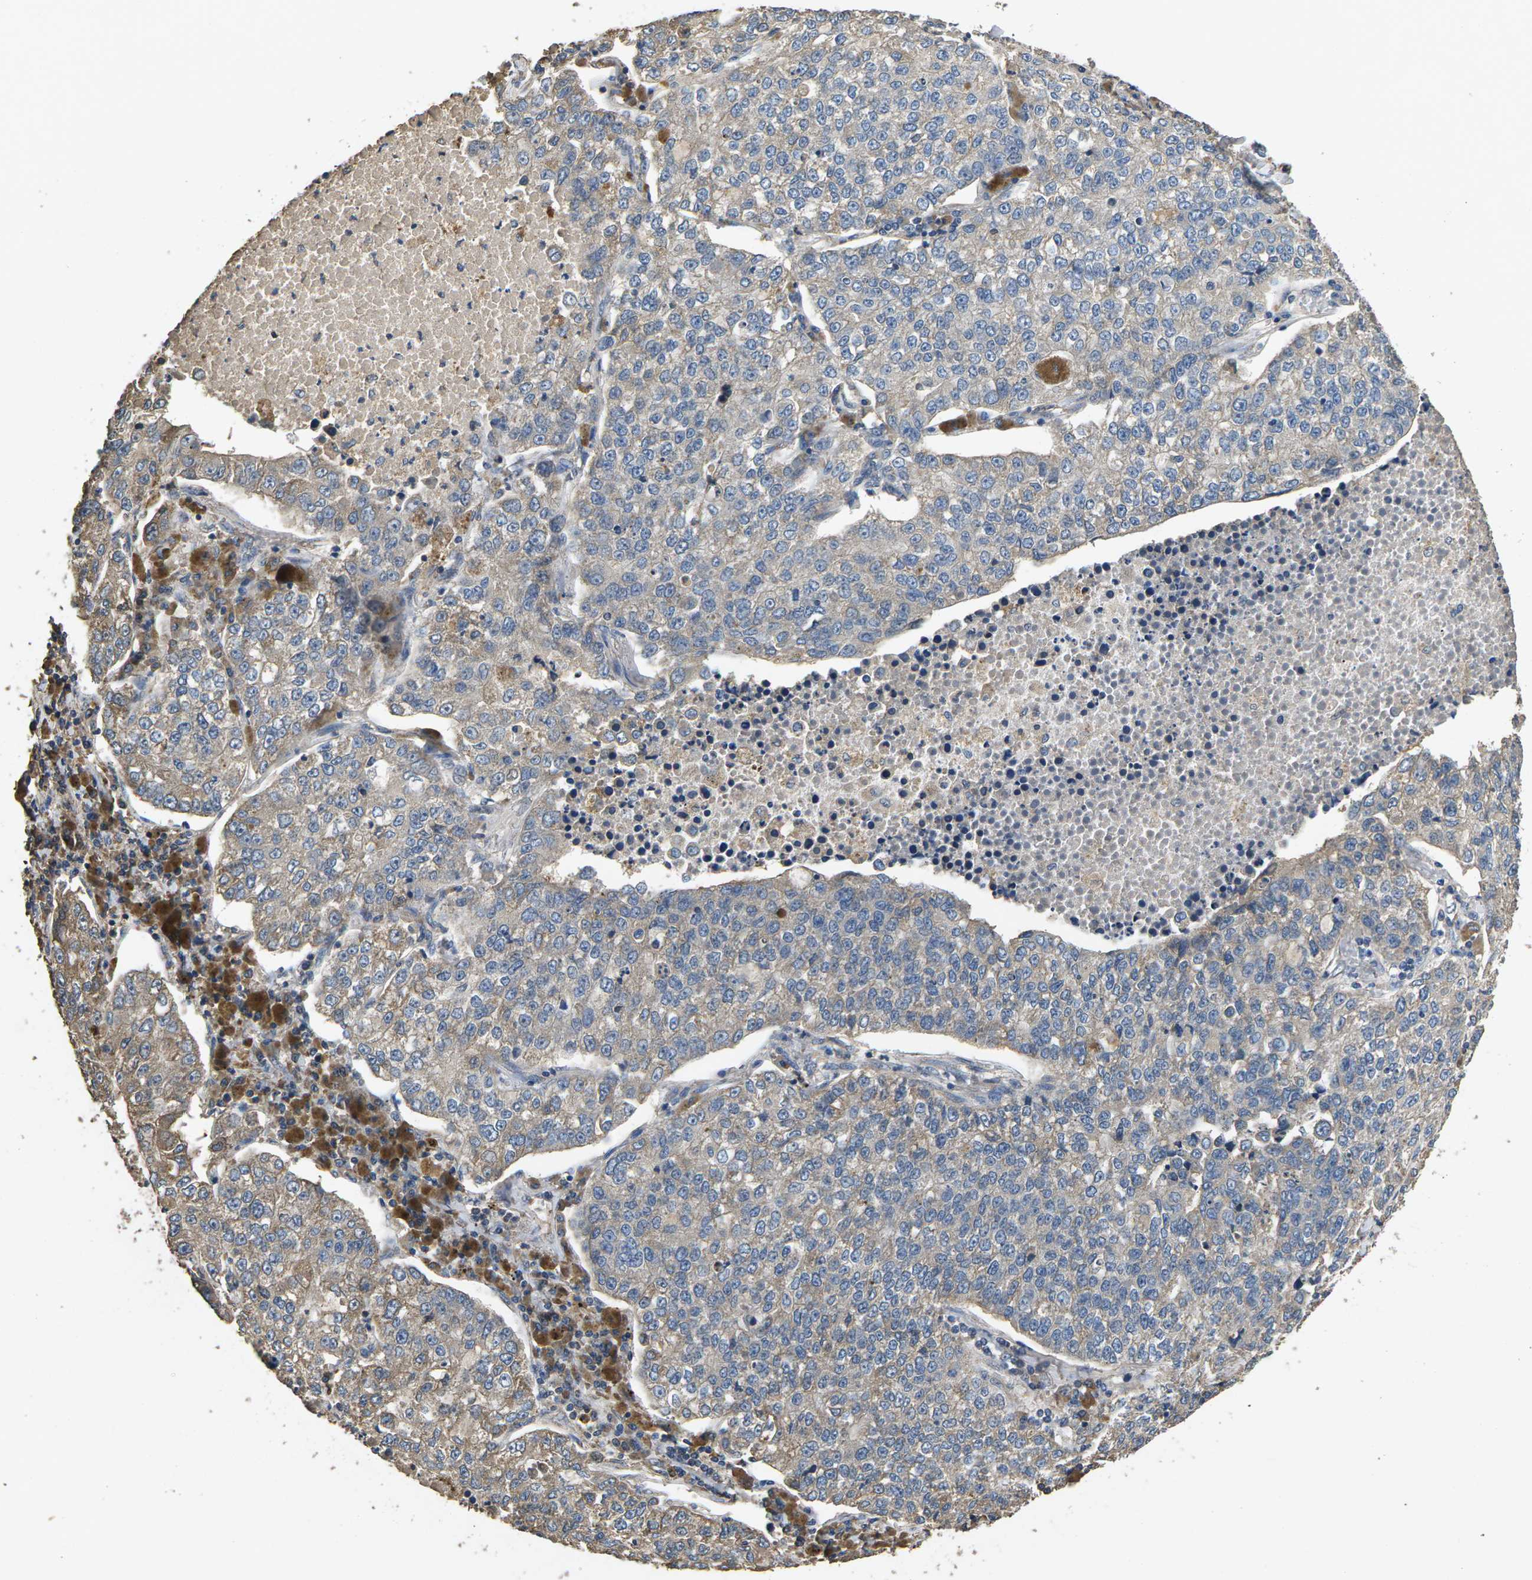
{"staining": {"intensity": "weak", "quantity": "<25%", "location": "cytoplasmic/membranous"}, "tissue": "lung cancer", "cell_type": "Tumor cells", "image_type": "cancer", "snomed": [{"axis": "morphology", "description": "Adenocarcinoma, NOS"}, {"axis": "topography", "description": "Lung"}], "caption": "This is an IHC photomicrograph of human lung cancer (adenocarcinoma). There is no positivity in tumor cells.", "gene": "B4GAT1", "patient": {"sex": "male", "age": 49}}